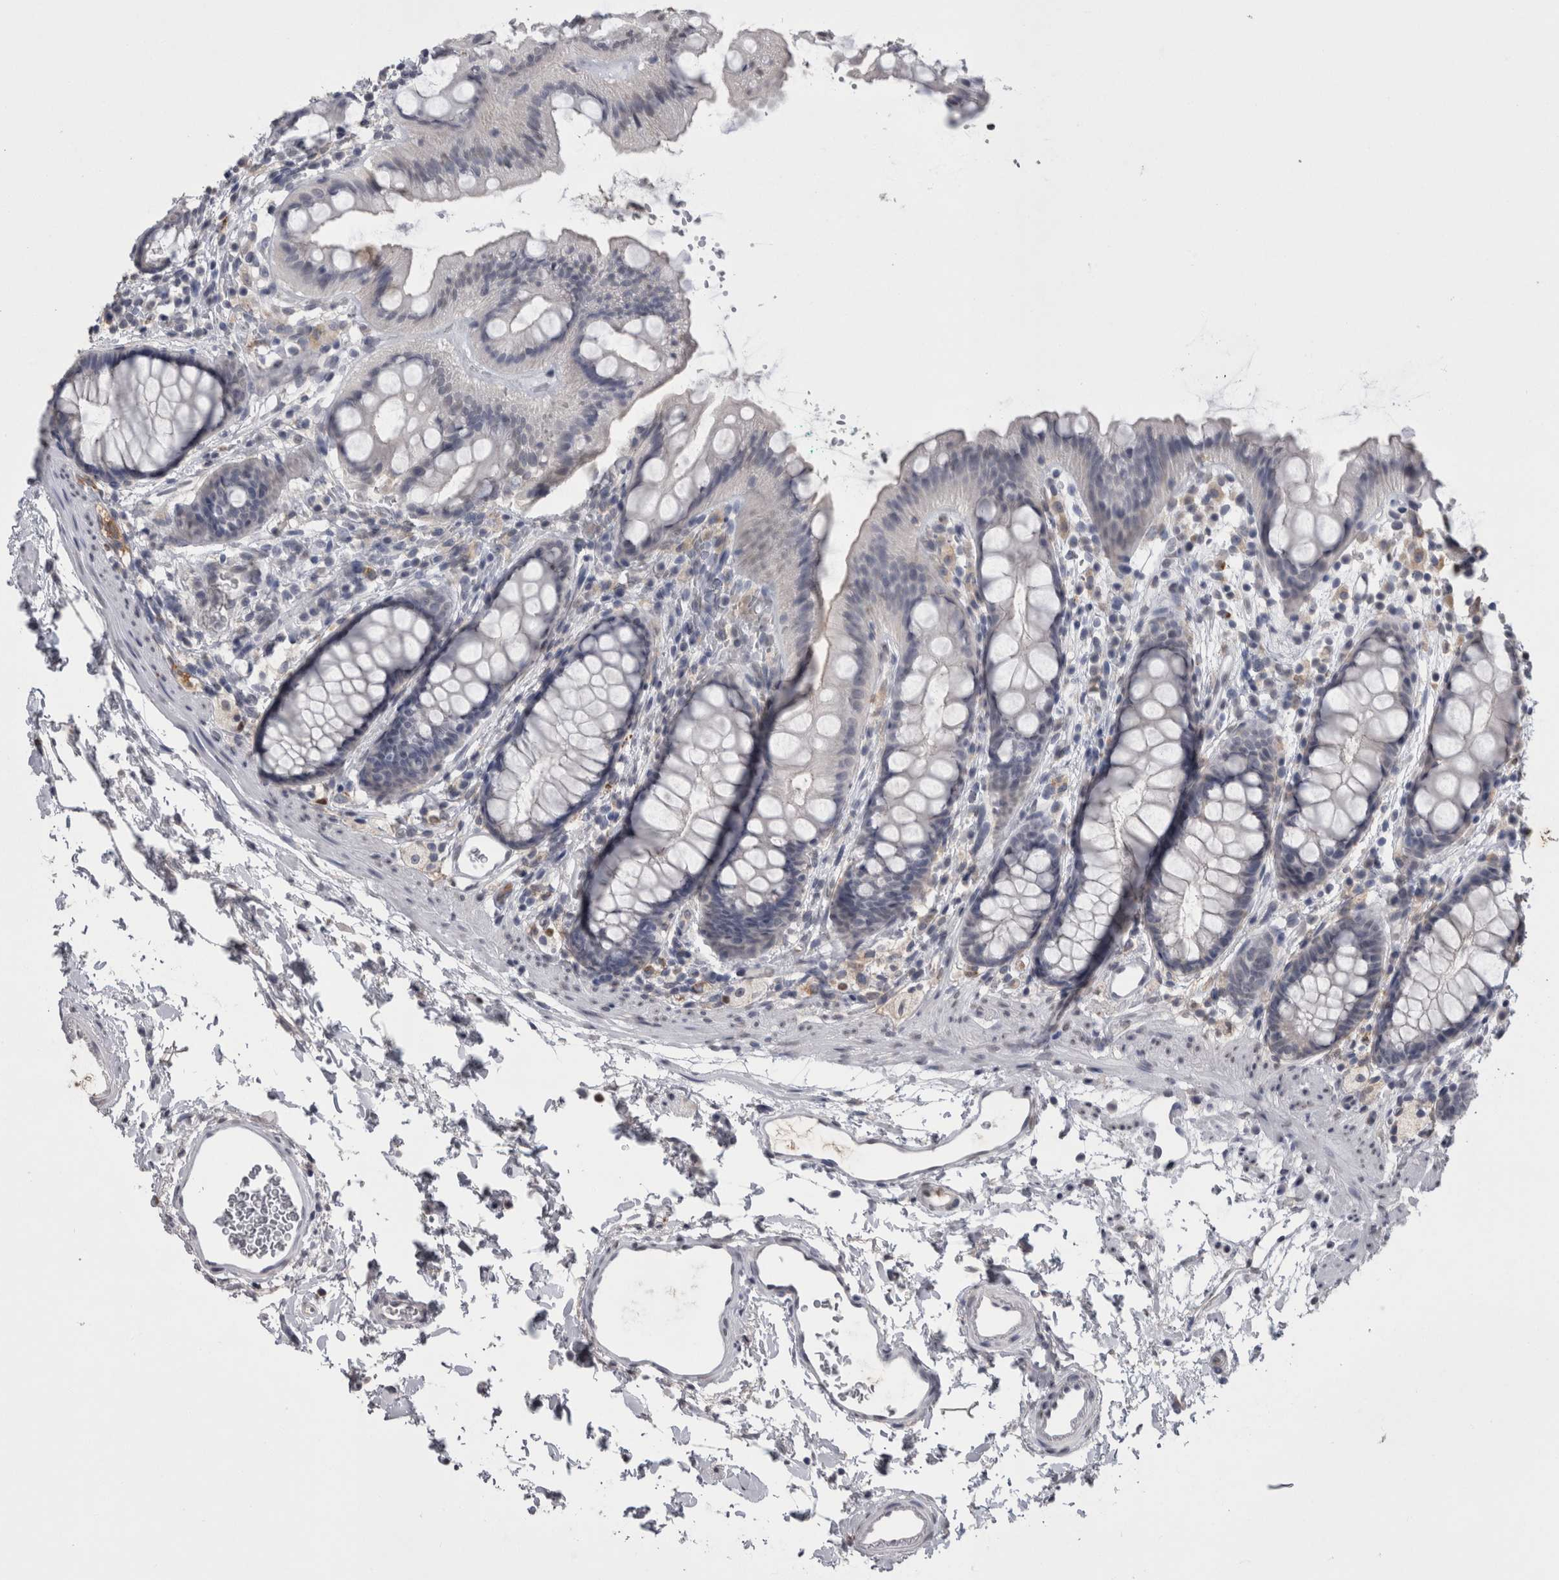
{"staining": {"intensity": "negative", "quantity": "none", "location": "none"}, "tissue": "rectum", "cell_type": "Glandular cells", "image_type": "normal", "snomed": [{"axis": "morphology", "description": "Normal tissue, NOS"}, {"axis": "topography", "description": "Rectum"}], "caption": "An IHC image of benign rectum is shown. There is no staining in glandular cells of rectum.", "gene": "PAX5", "patient": {"sex": "female", "age": 65}}